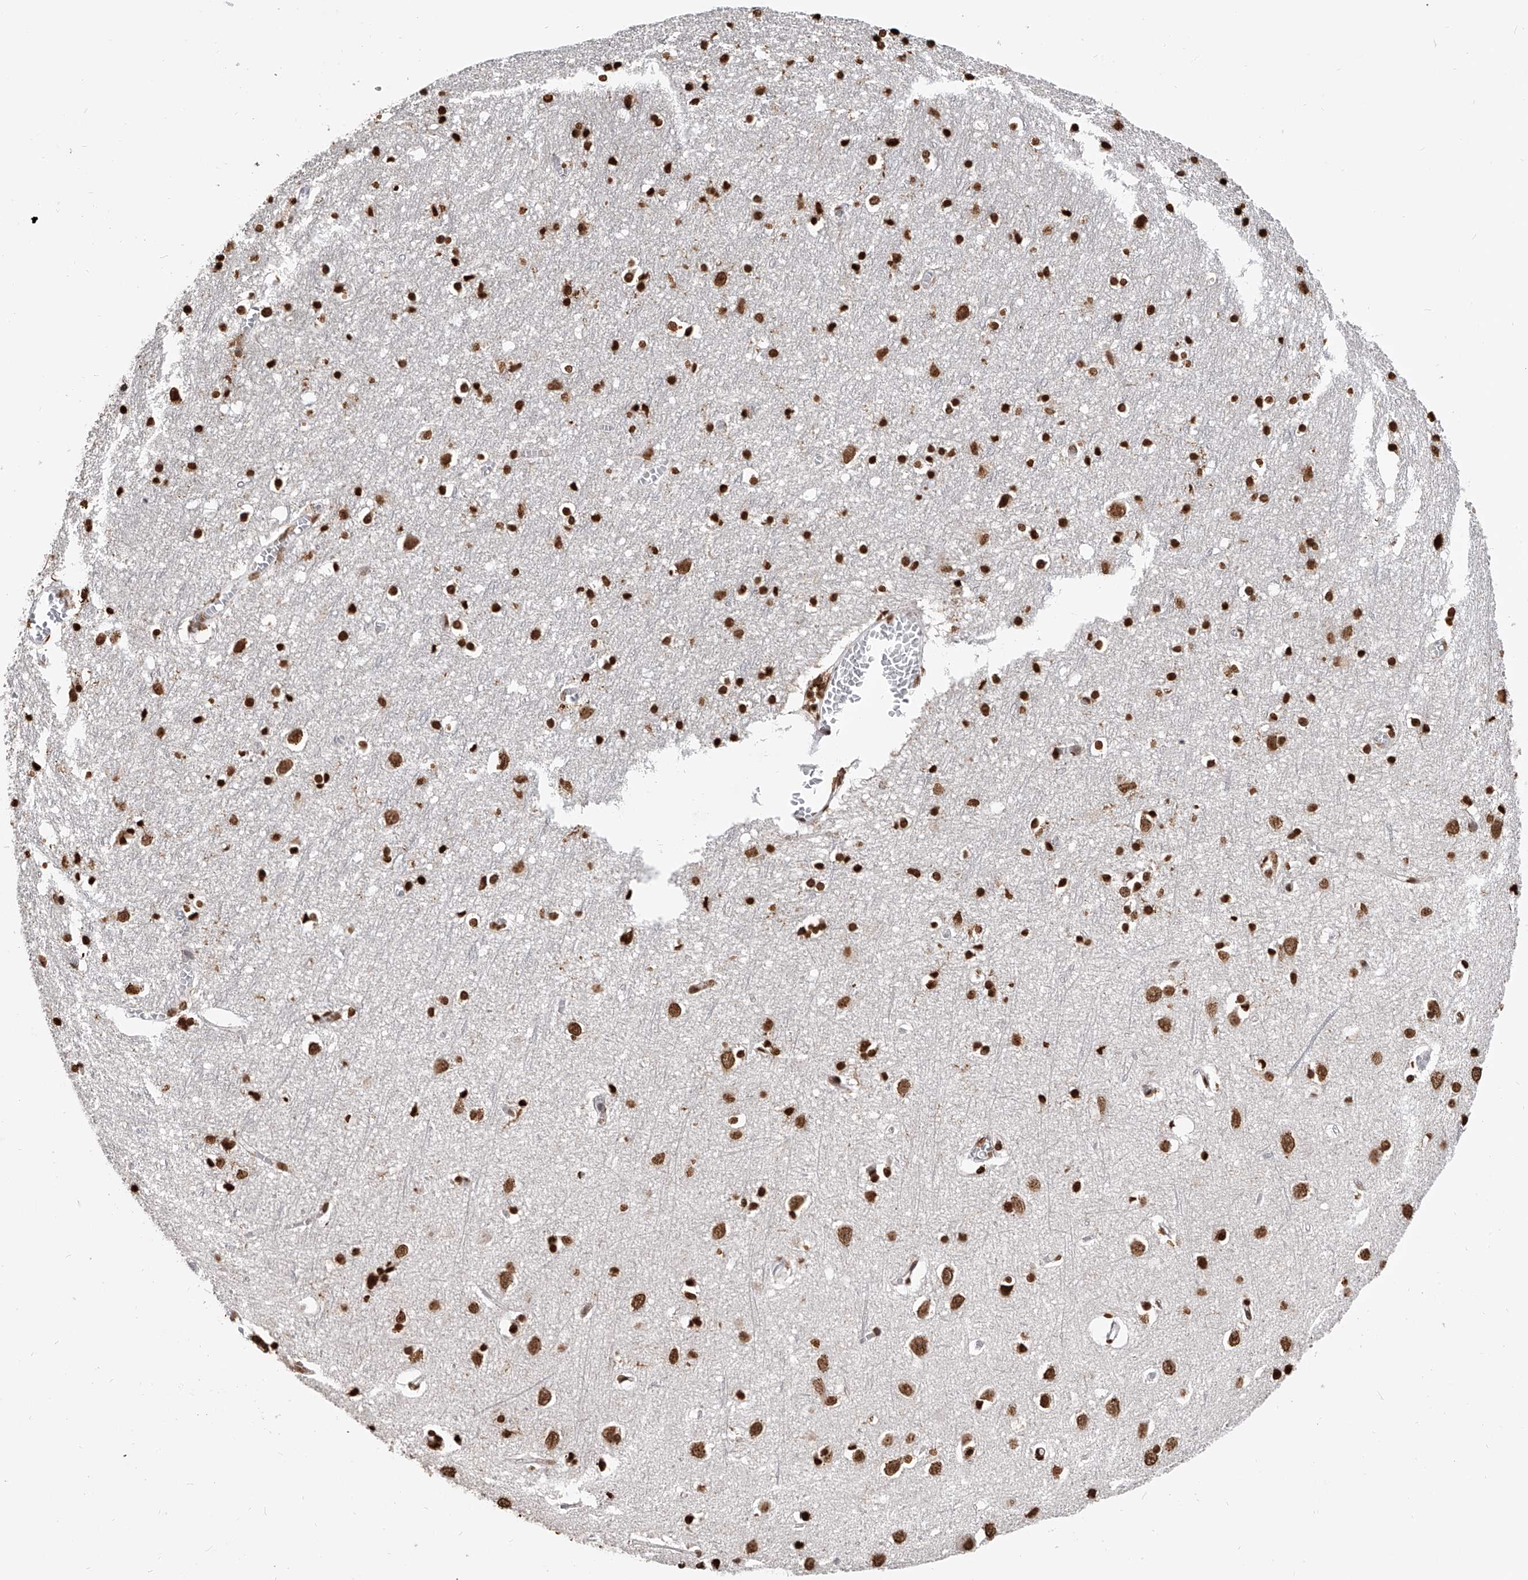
{"staining": {"intensity": "moderate", "quantity": "25%-75%", "location": "nuclear"}, "tissue": "cerebral cortex", "cell_type": "Endothelial cells", "image_type": "normal", "snomed": [{"axis": "morphology", "description": "Normal tissue, NOS"}, {"axis": "topography", "description": "Cerebral cortex"}], "caption": "Immunohistochemistry of normal human cerebral cortex demonstrates medium levels of moderate nuclear expression in approximately 25%-75% of endothelial cells.", "gene": "CFAP410", "patient": {"sex": "female", "age": 64}}